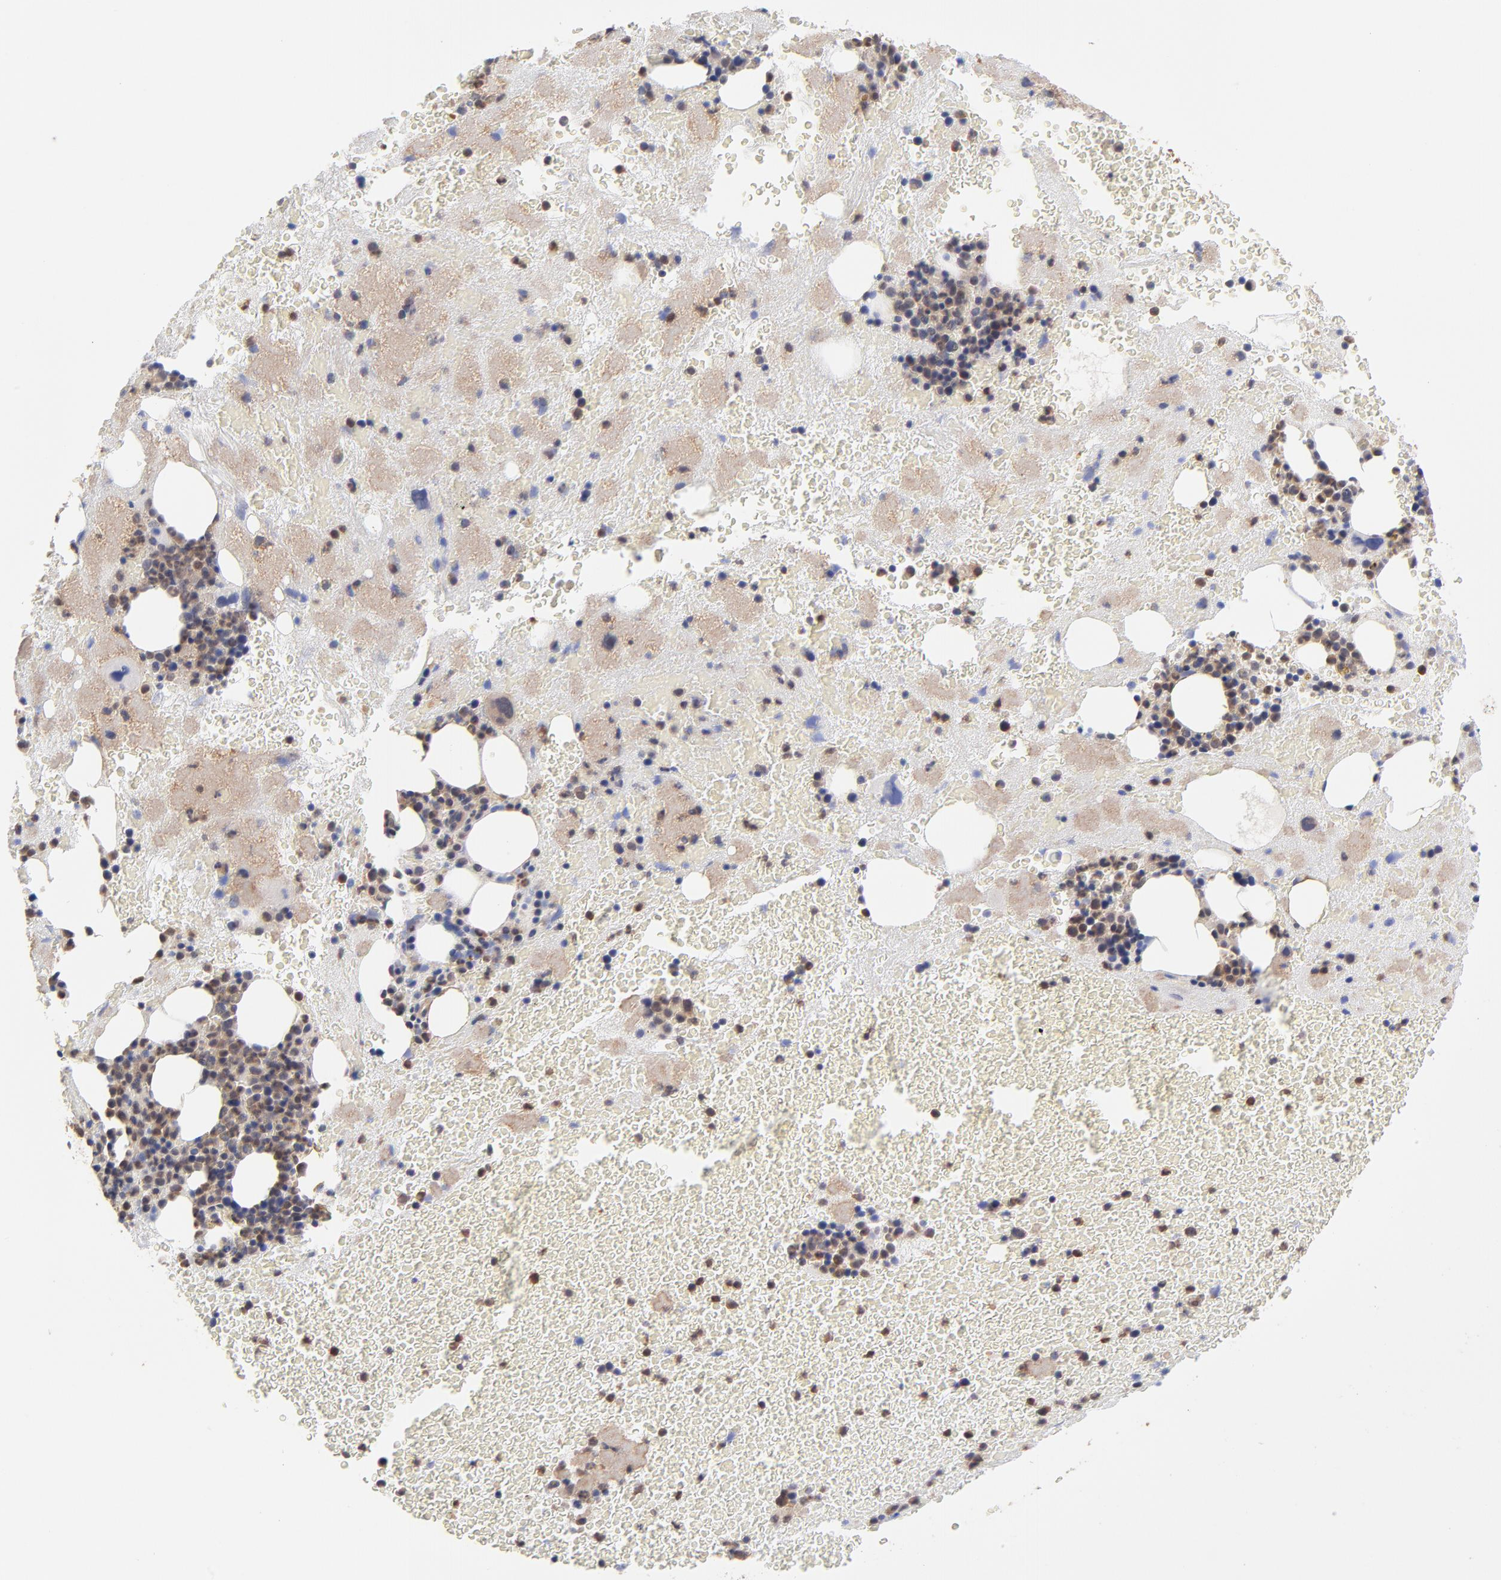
{"staining": {"intensity": "moderate", "quantity": "25%-75%", "location": "cytoplasmic/membranous"}, "tissue": "bone marrow", "cell_type": "Hematopoietic cells", "image_type": "normal", "snomed": [{"axis": "morphology", "description": "Normal tissue, NOS"}, {"axis": "topography", "description": "Bone marrow"}], "caption": "Approximately 25%-75% of hematopoietic cells in unremarkable bone marrow reveal moderate cytoplasmic/membranous protein expression as visualized by brown immunohistochemical staining.", "gene": "PCMT1", "patient": {"sex": "male", "age": 76}}